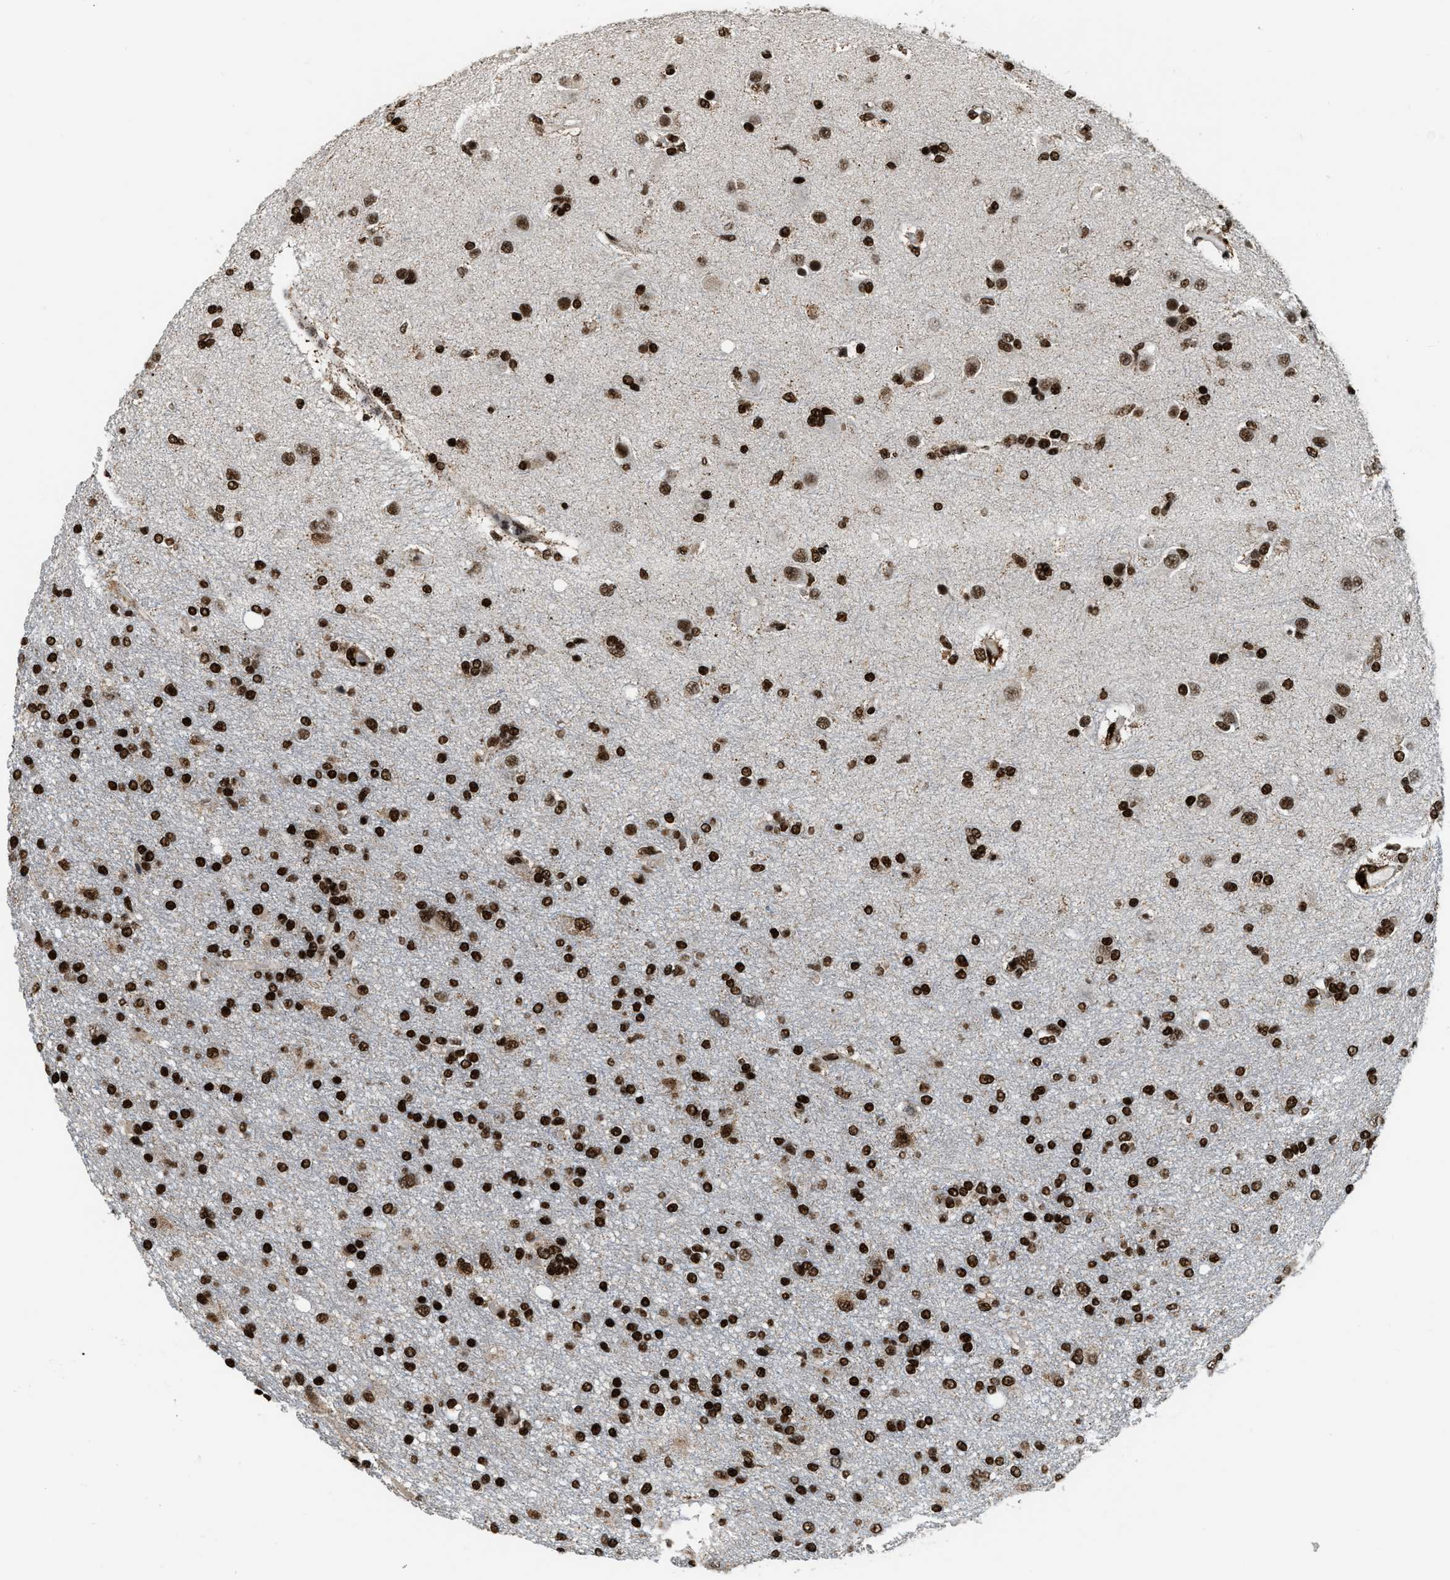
{"staining": {"intensity": "strong", "quantity": ">75%", "location": "nuclear"}, "tissue": "glioma", "cell_type": "Tumor cells", "image_type": "cancer", "snomed": [{"axis": "morphology", "description": "Glioma, malignant, High grade"}, {"axis": "topography", "description": "Brain"}], "caption": "Immunohistochemistry (IHC) staining of glioma, which shows high levels of strong nuclear positivity in about >75% of tumor cells indicating strong nuclear protein staining. The staining was performed using DAB (brown) for protein detection and nuclei were counterstained in hematoxylin (blue).", "gene": "NUMA1", "patient": {"sex": "female", "age": 59}}